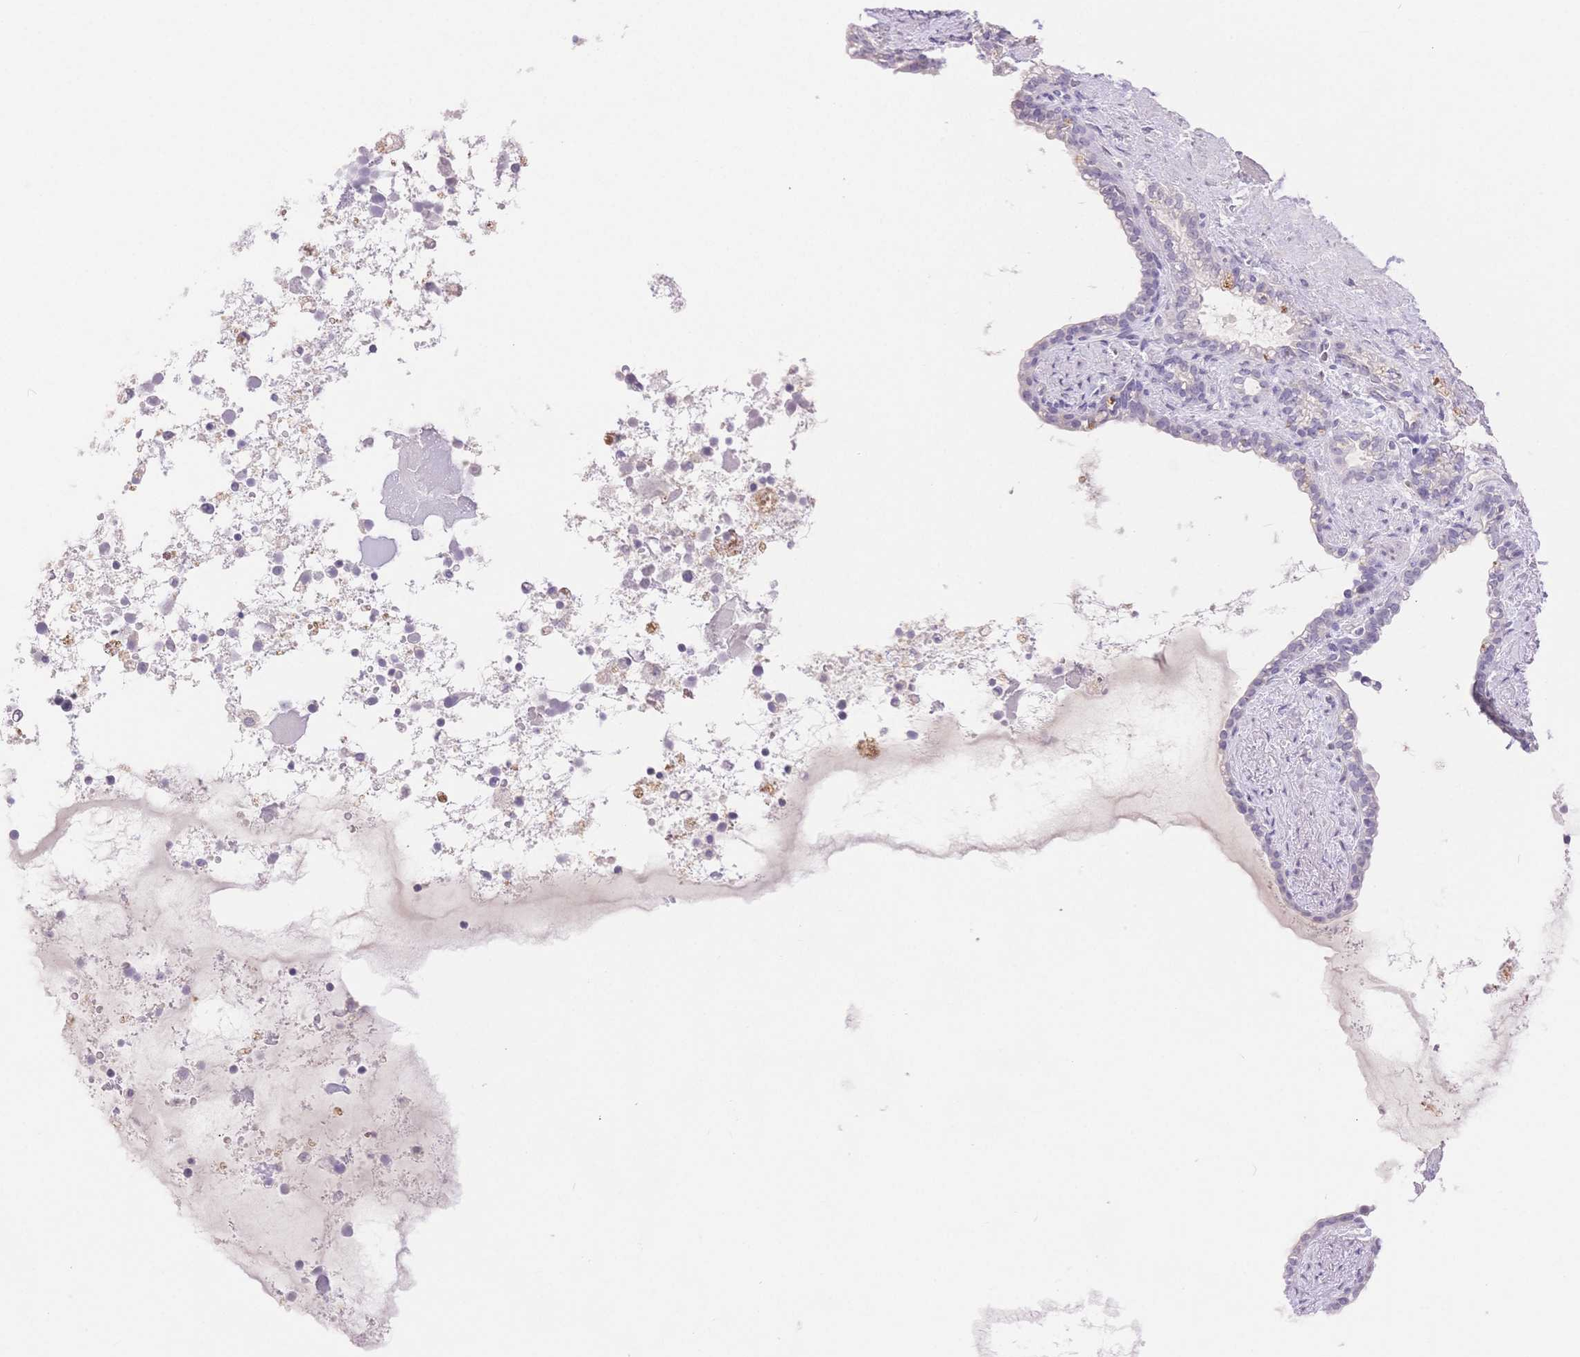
{"staining": {"intensity": "negative", "quantity": "none", "location": "none"}, "tissue": "seminal vesicle", "cell_type": "Glandular cells", "image_type": "normal", "snomed": [{"axis": "morphology", "description": "Normal tissue, NOS"}, {"axis": "topography", "description": "Seminal veicle"}], "caption": "This is an immunohistochemistry image of unremarkable human seminal vesicle. There is no expression in glandular cells.", "gene": "MYOM1", "patient": {"sex": "male", "age": 76}}